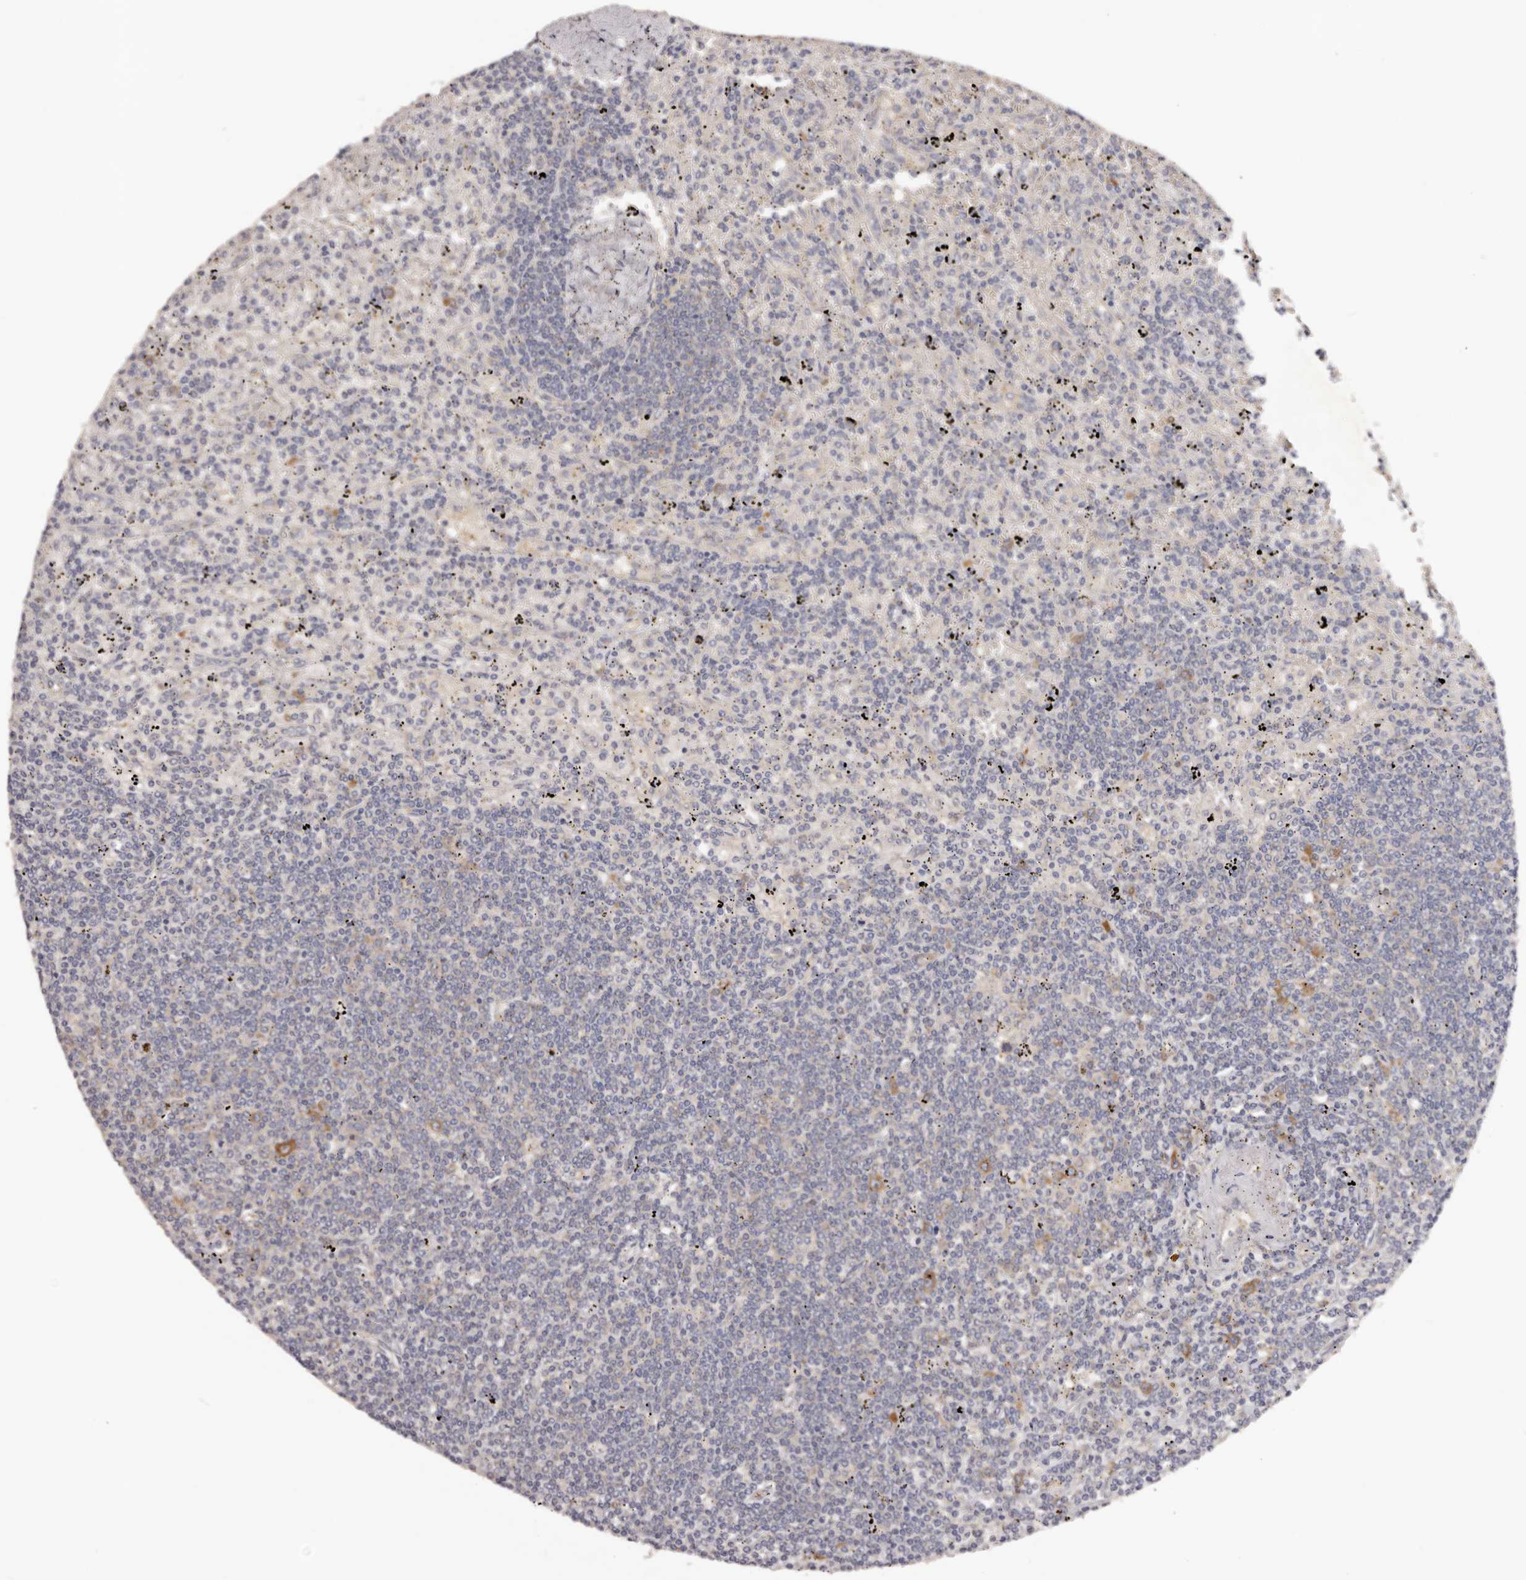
{"staining": {"intensity": "negative", "quantity": "none", "location": "none"}, "tissue": "lymphoma", "cell_type": "Tumor cells", "image_type": "cancer", "snomed": [{"axis": "morphology", "description": "Malignant lymphoma, non-Hodgkin's type, Low grade"}, {"axis": "topography", "description": "Spleen"}], "caption": "IHC of low-grade malignant lymphoma, non-Hodgkin's type exhibits no expression in tumor cells.", "gene": "LTV1", "patient": {"sex": "male", "age": 76}}